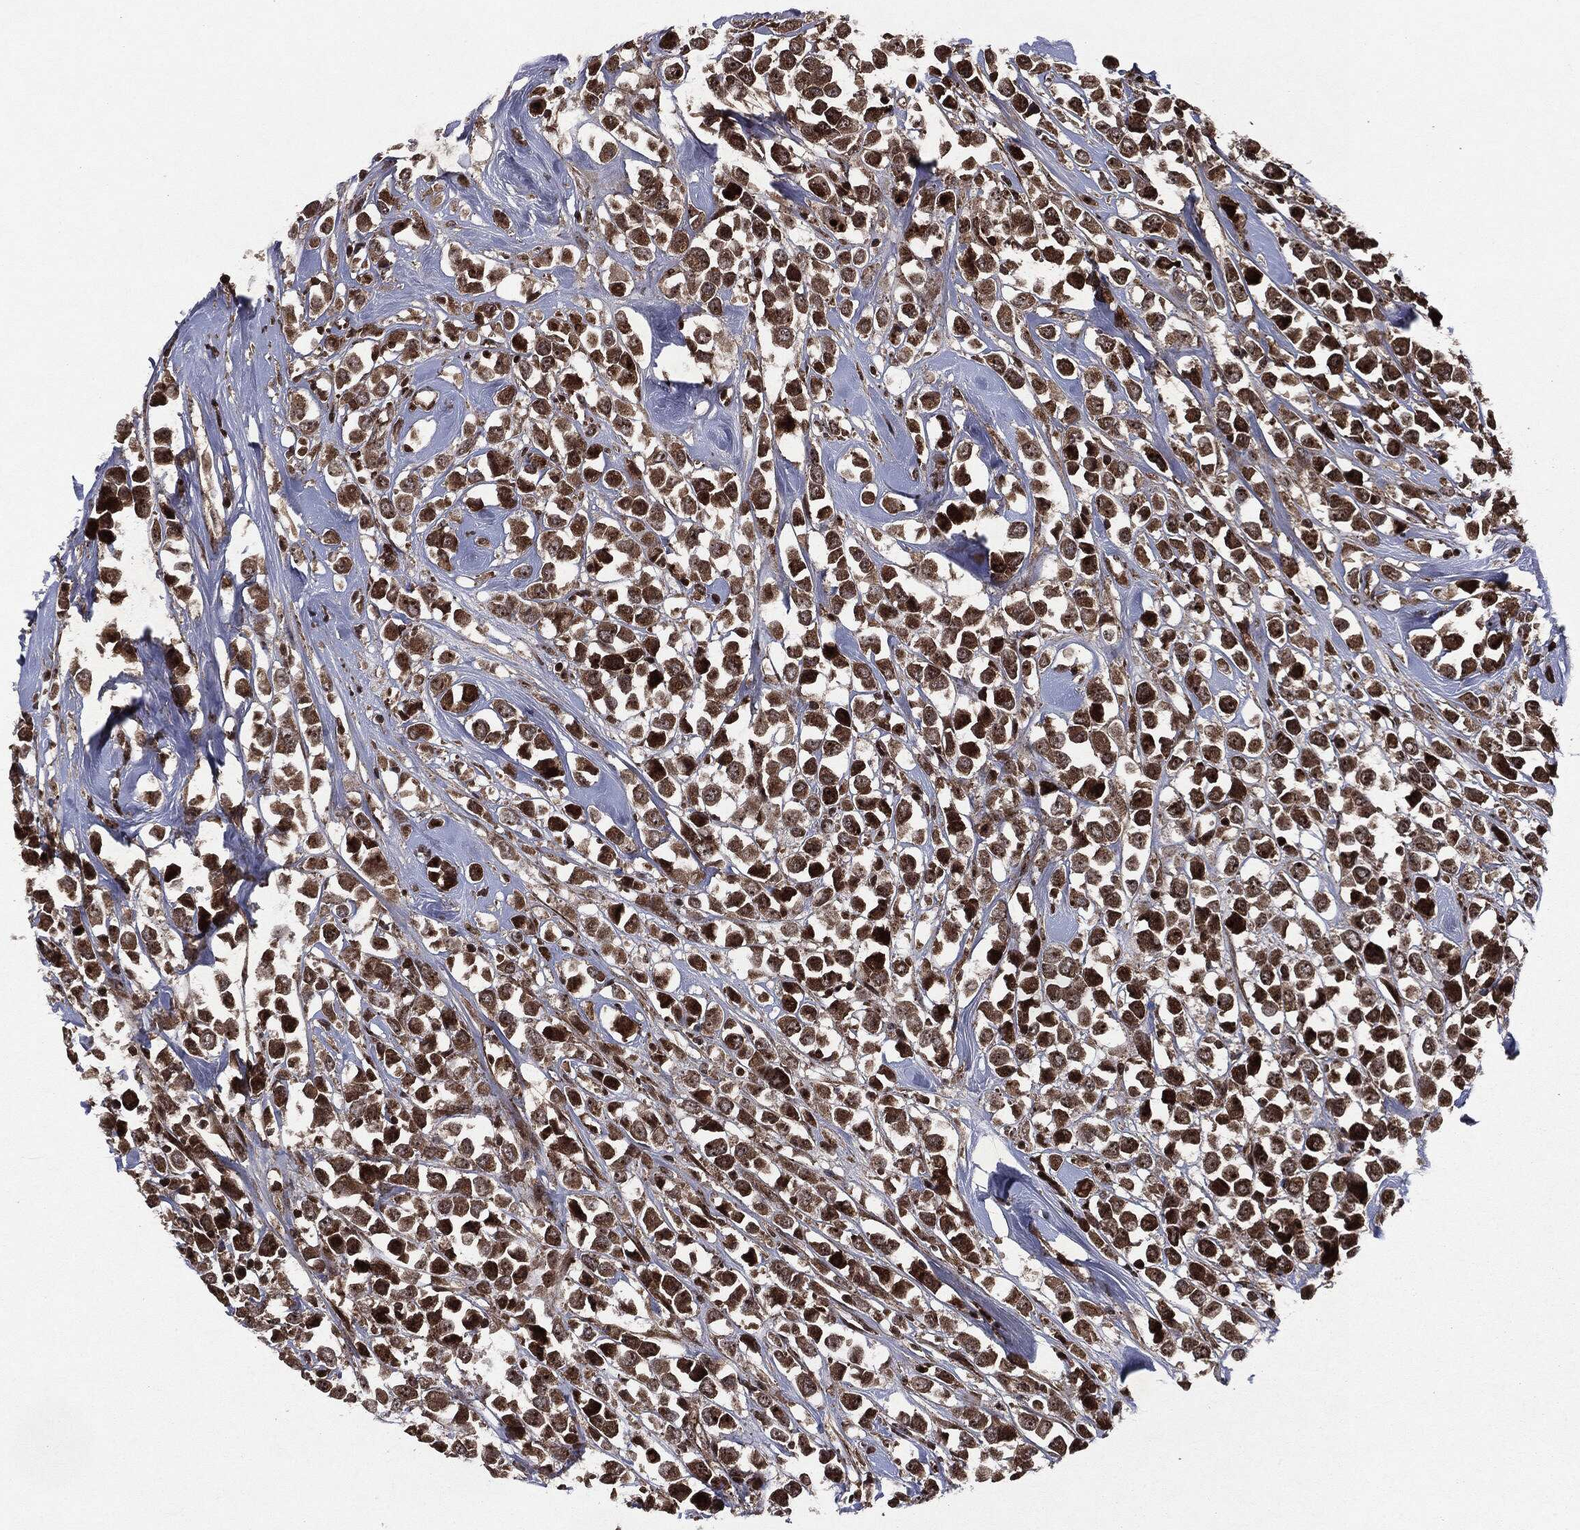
{"staining": {"intensity": "strong", "quantity": ">75%", "location": "cytoplasmic/membranous"}, "tissue": "breast cancer", "cell_type": "Tumor cells", "image_type": "cancer", "snomed": [{"axis": "morphology", "description": "Duct carcinoma"}, {"axis": "topography", "description": "Breast"}], "caption": "Immunohistochemical staining of breast cancer demonstrates strong cytoplasmic/membranous protein staining in about >75% of tumor cells. Using DAB (3,3'-diaminobenzidine) (brown) and hematoxylin (blue) stains, captured at high magnification using brightfield microscopy.", "gene": "CARD6", "patient": {"sex": "female", "age": 61}}